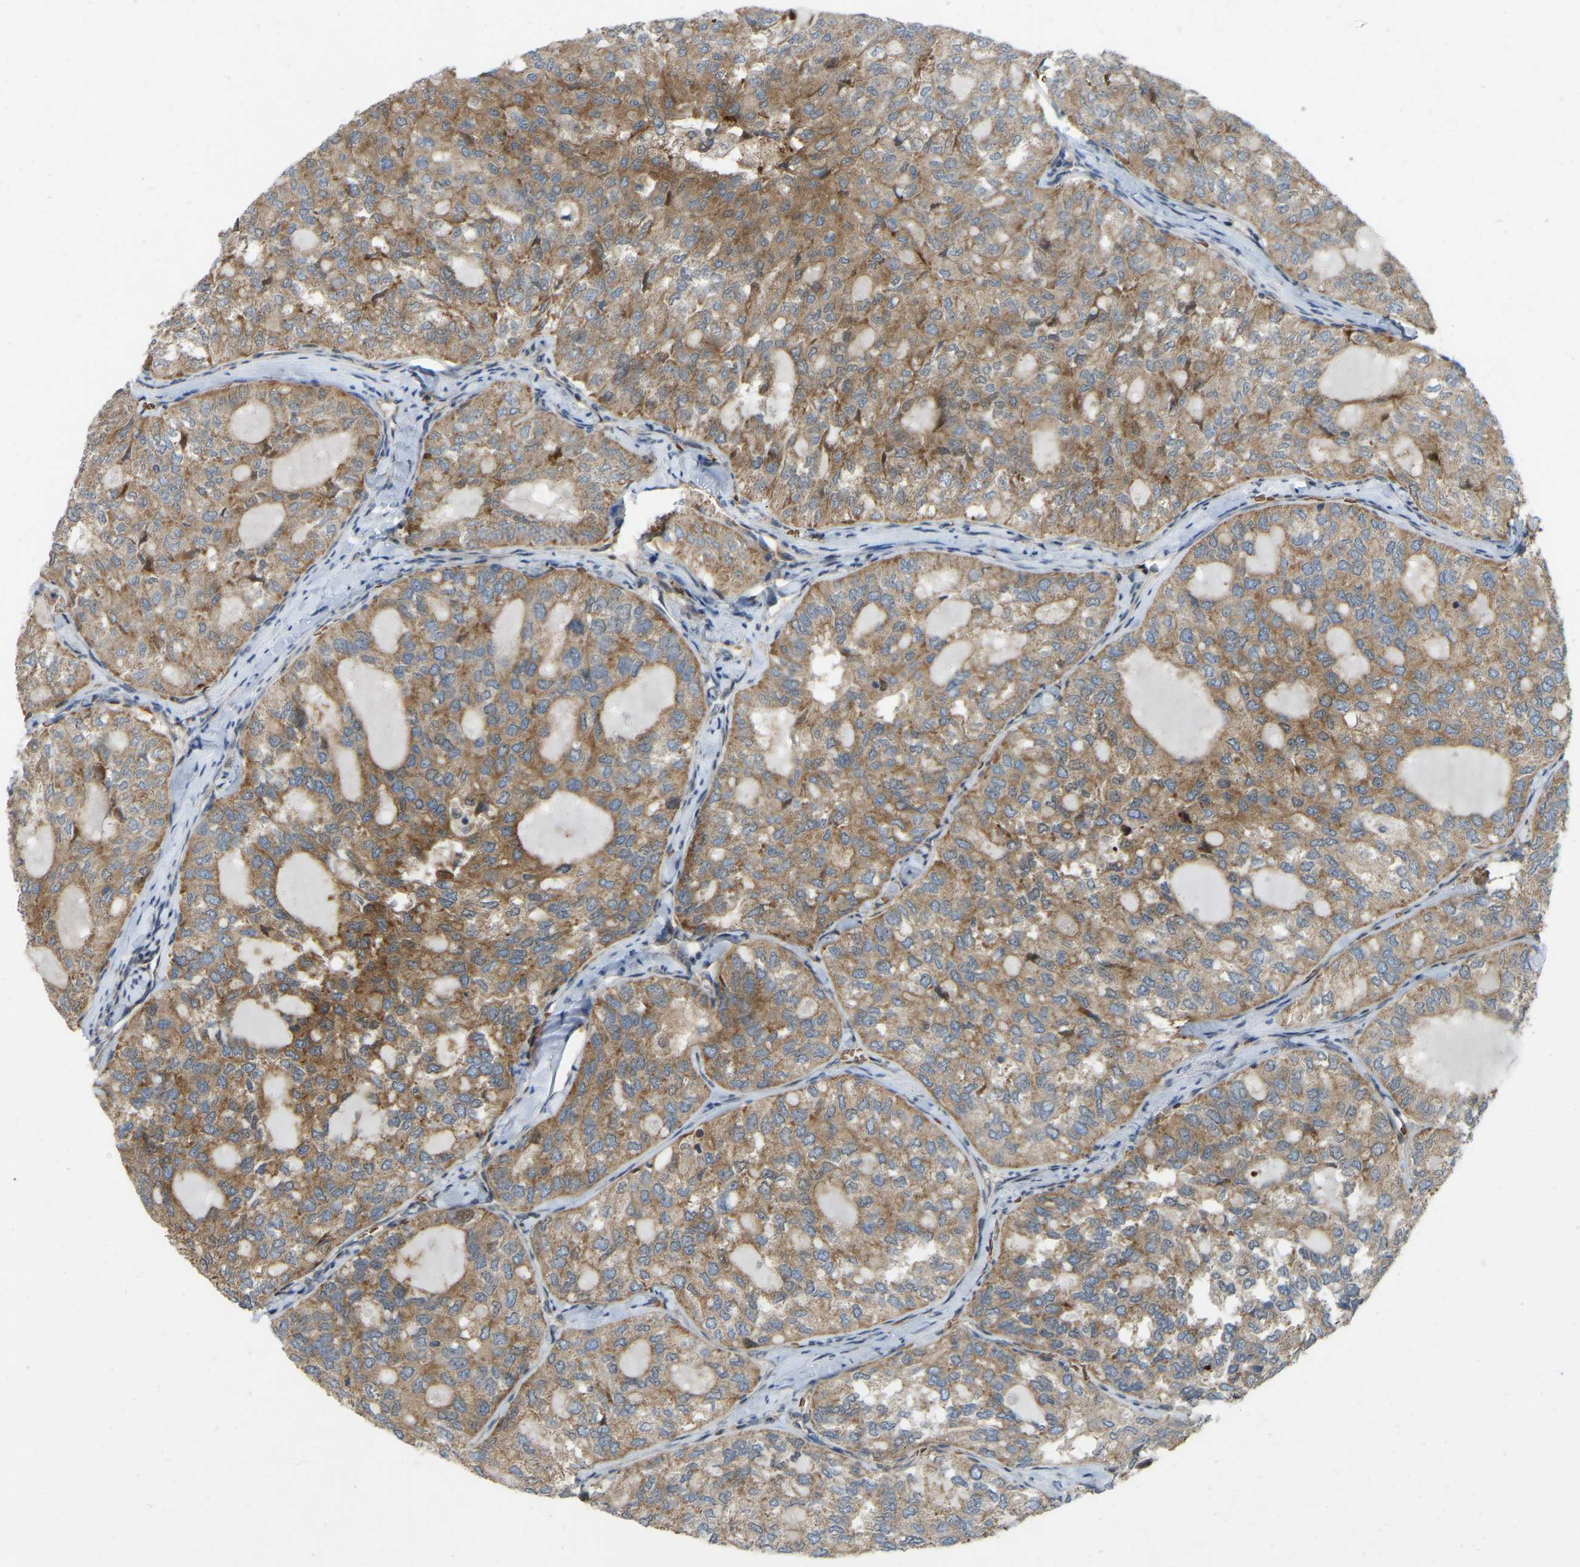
{"staining": {"intensity": "moderate", "quantity": ">75%", "location": "cytoplasmic/membranous"}, "tissue": "thyroid cancer", "cell_type": "Tumor cells", "image_type": "cancer", "snomed": [{"axis": "morphology", "description": "Follicular adenoma carcinoma, NOS"}, {"axis": "topography", "description": "Thyroid gland"}], "caption": "High-power microscopy captured an IHC photomicrograph of thyroid cancer (follicular adenoma carcinoma), revealing moderate cytoplasmic/membranous positivity in approximately >75% of tumor cells.", "gene": "C21orf91", "patient": {"sex": "male", "age": 75}}